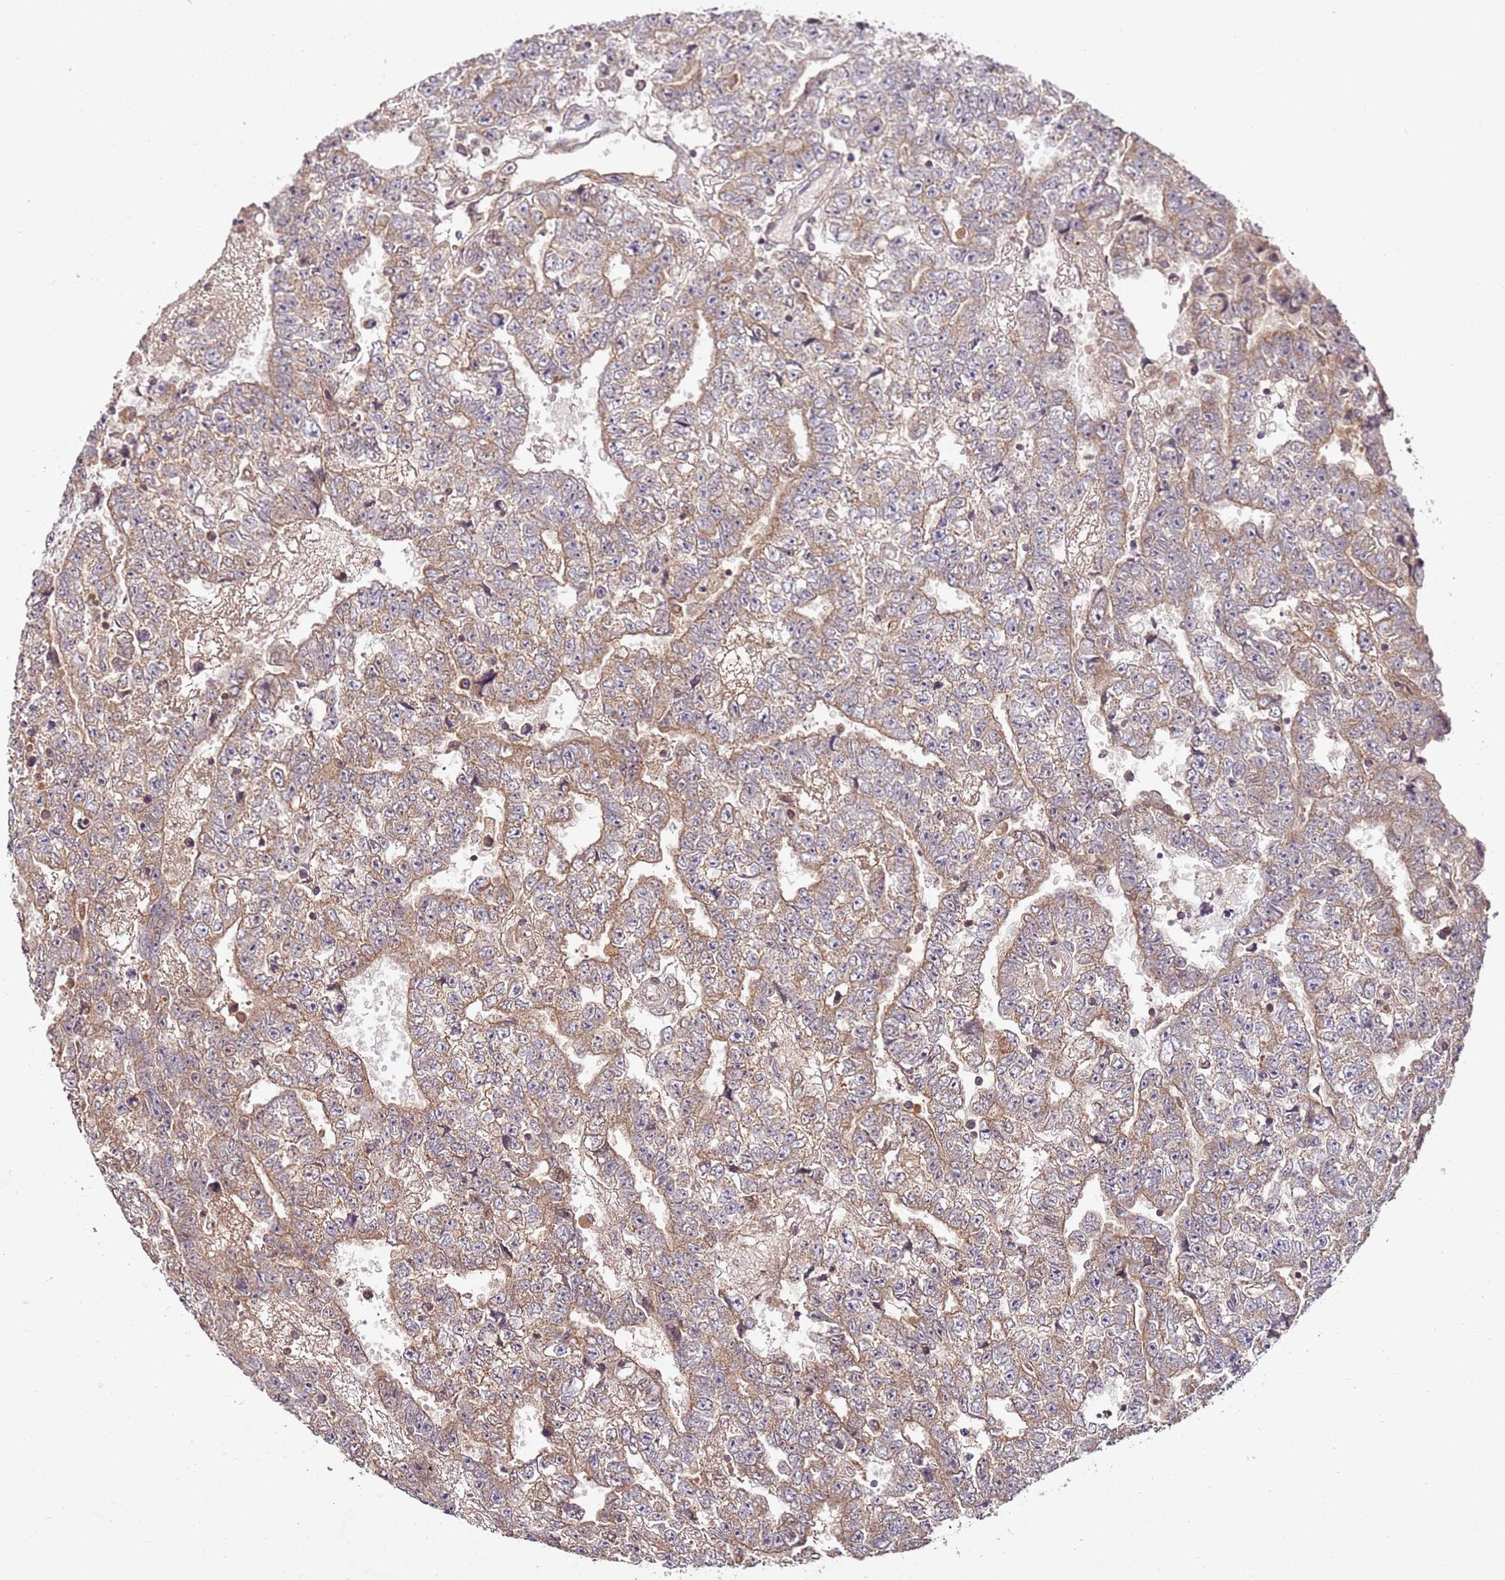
{"staining": {"intensity": "moderate", "quantity": ">75%", "location": "cytoplasmic/membranous"}, "tissue": "testis cancer", "cell_type": "Tumor cells", "image_type": "cancer", "snomed": [{"axis": "morphology", "description": "Carcinoma, Embryonal, NOS"}, {"axis": "topography", "description": "Testis"}], "caption": "This is an image of immunohistochemistry (IHC) staining of testis cancer (embryonal carcinoma), which shows moderate staining in the cytoplasmic/membranous of tumor cells.", "gene": "LIN37", "patient": {"sex": "male", "age": 25}}